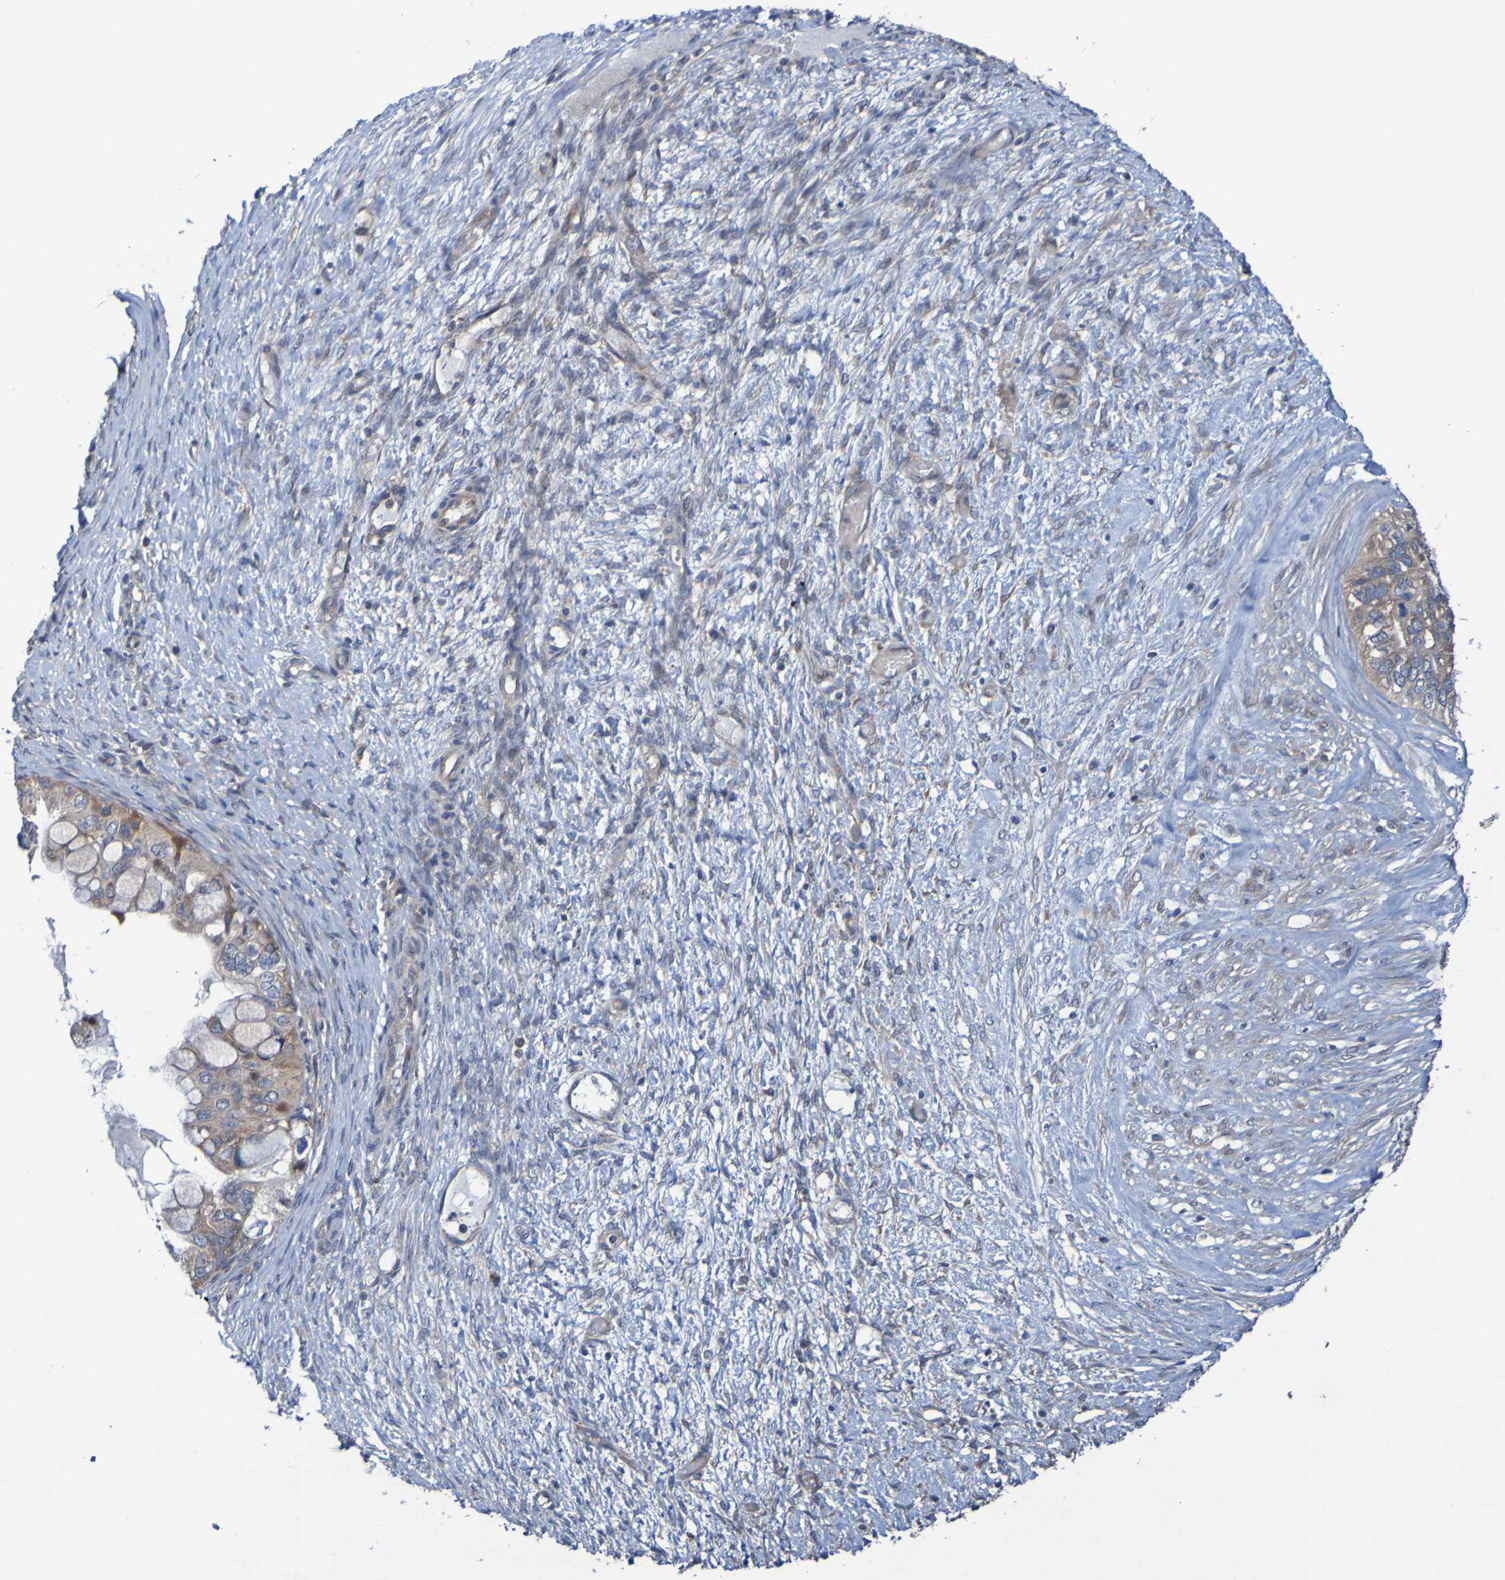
{"staining": {"intensity": "moderate", "quantity": ">75%", "location": "cytoplasmic/membranous"}, "tissue": "ovarian cancer", "cell_type": "Tumor cells", "image_type": "cancer", "snomed": [{"axis": "morphology", "description": "Cystadenocarcinoma, mucinous, NOS"}, {"axis": "topography", "description": "Ovary"}], "caption": "Ovarian cancer (mucinous cystadenocarcinoma) was stained to show a protein in brown. There is medium levels of moderate cytoplasmic/membranous staining in approximately >75% of tumor cells.", "gene": "SDK1", "patient": {"sex": "female", "age": 80}}